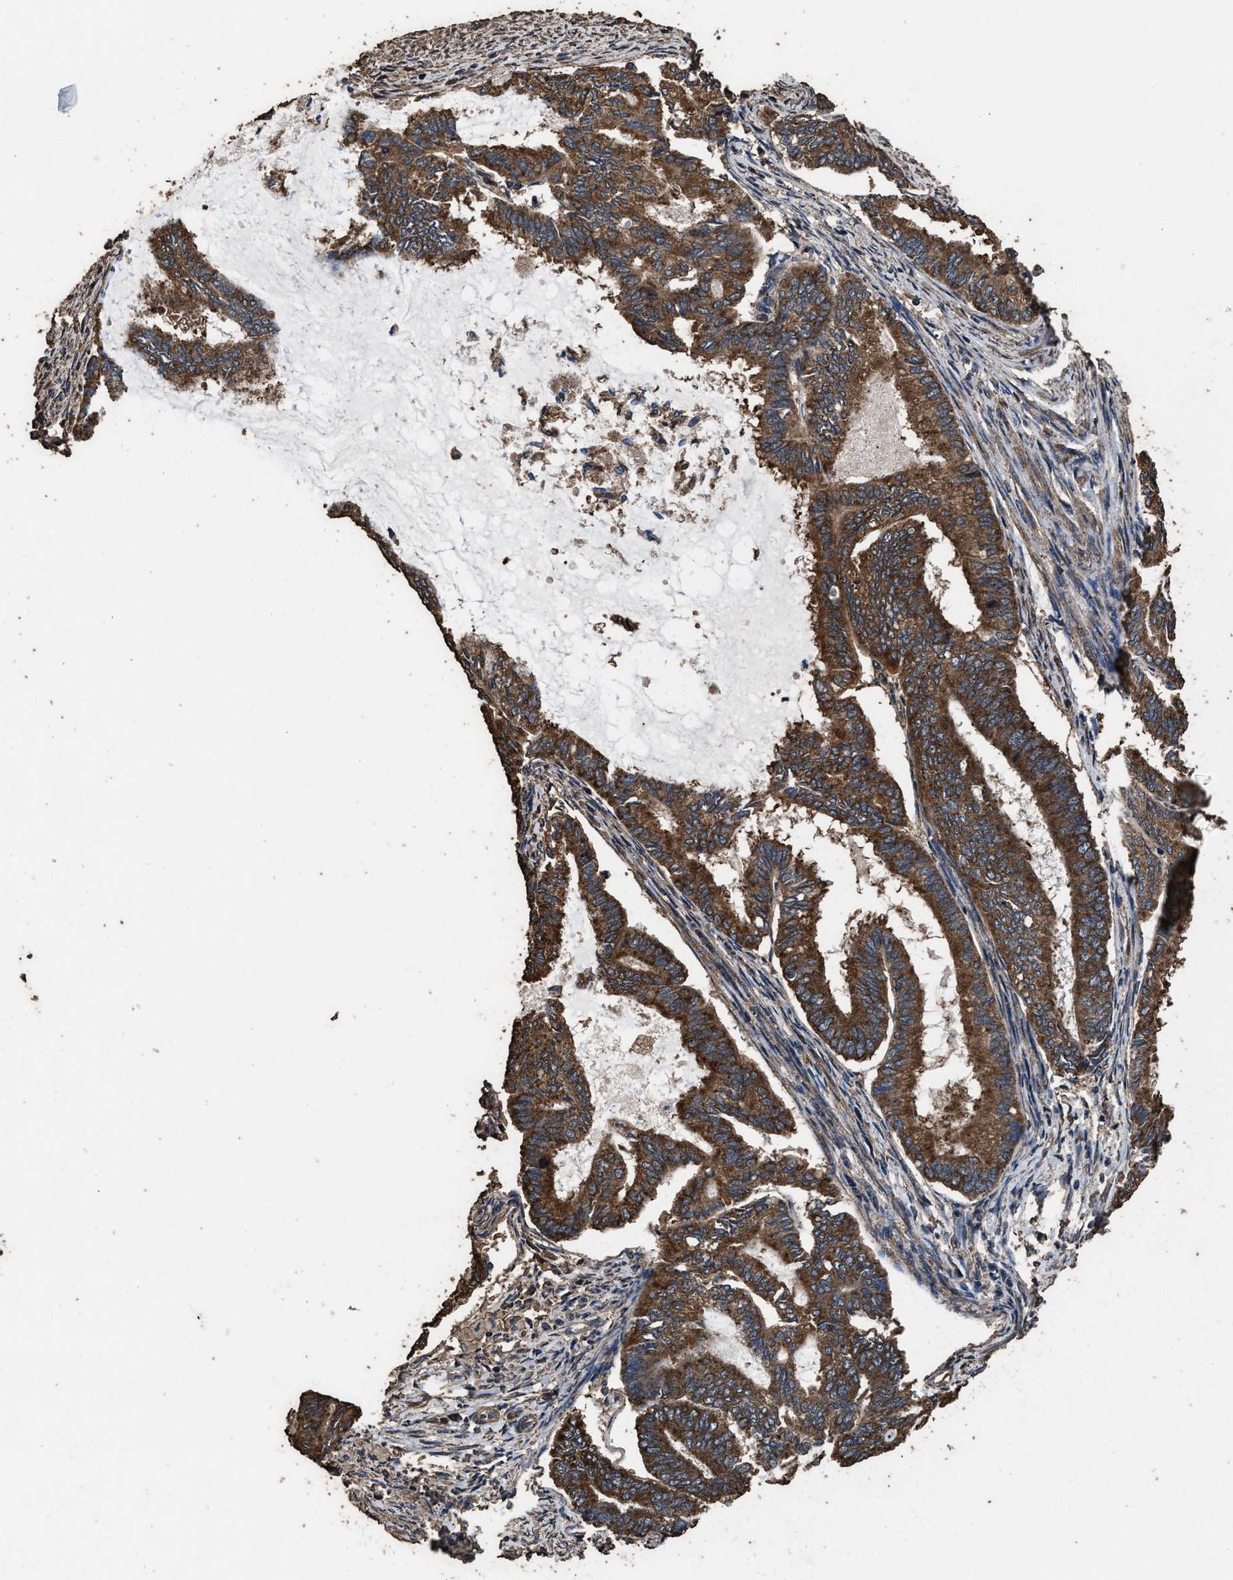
{"staining": {"intensity": "strong", "quantity": ">75%", "location": "cytoplasmic/membranous"}, "tissue": "endometrial cancer", "cell_type": "Tumor cells", "image_type": "cancer", "snomed": [{"axis": "morphology", "description": "Adenocarcinoma, NOS"}, {"axis": "topography", "description": "Endometrium"}], "caption": "Endometrial cancer (adenocarcinoma) stained with IHC demonstrates strong cytoplasmic/membranous positivity in approximately >75% of tumor cells.", "gene": "ZMYND19", "patient": {"sex": "female", "age": 86}}